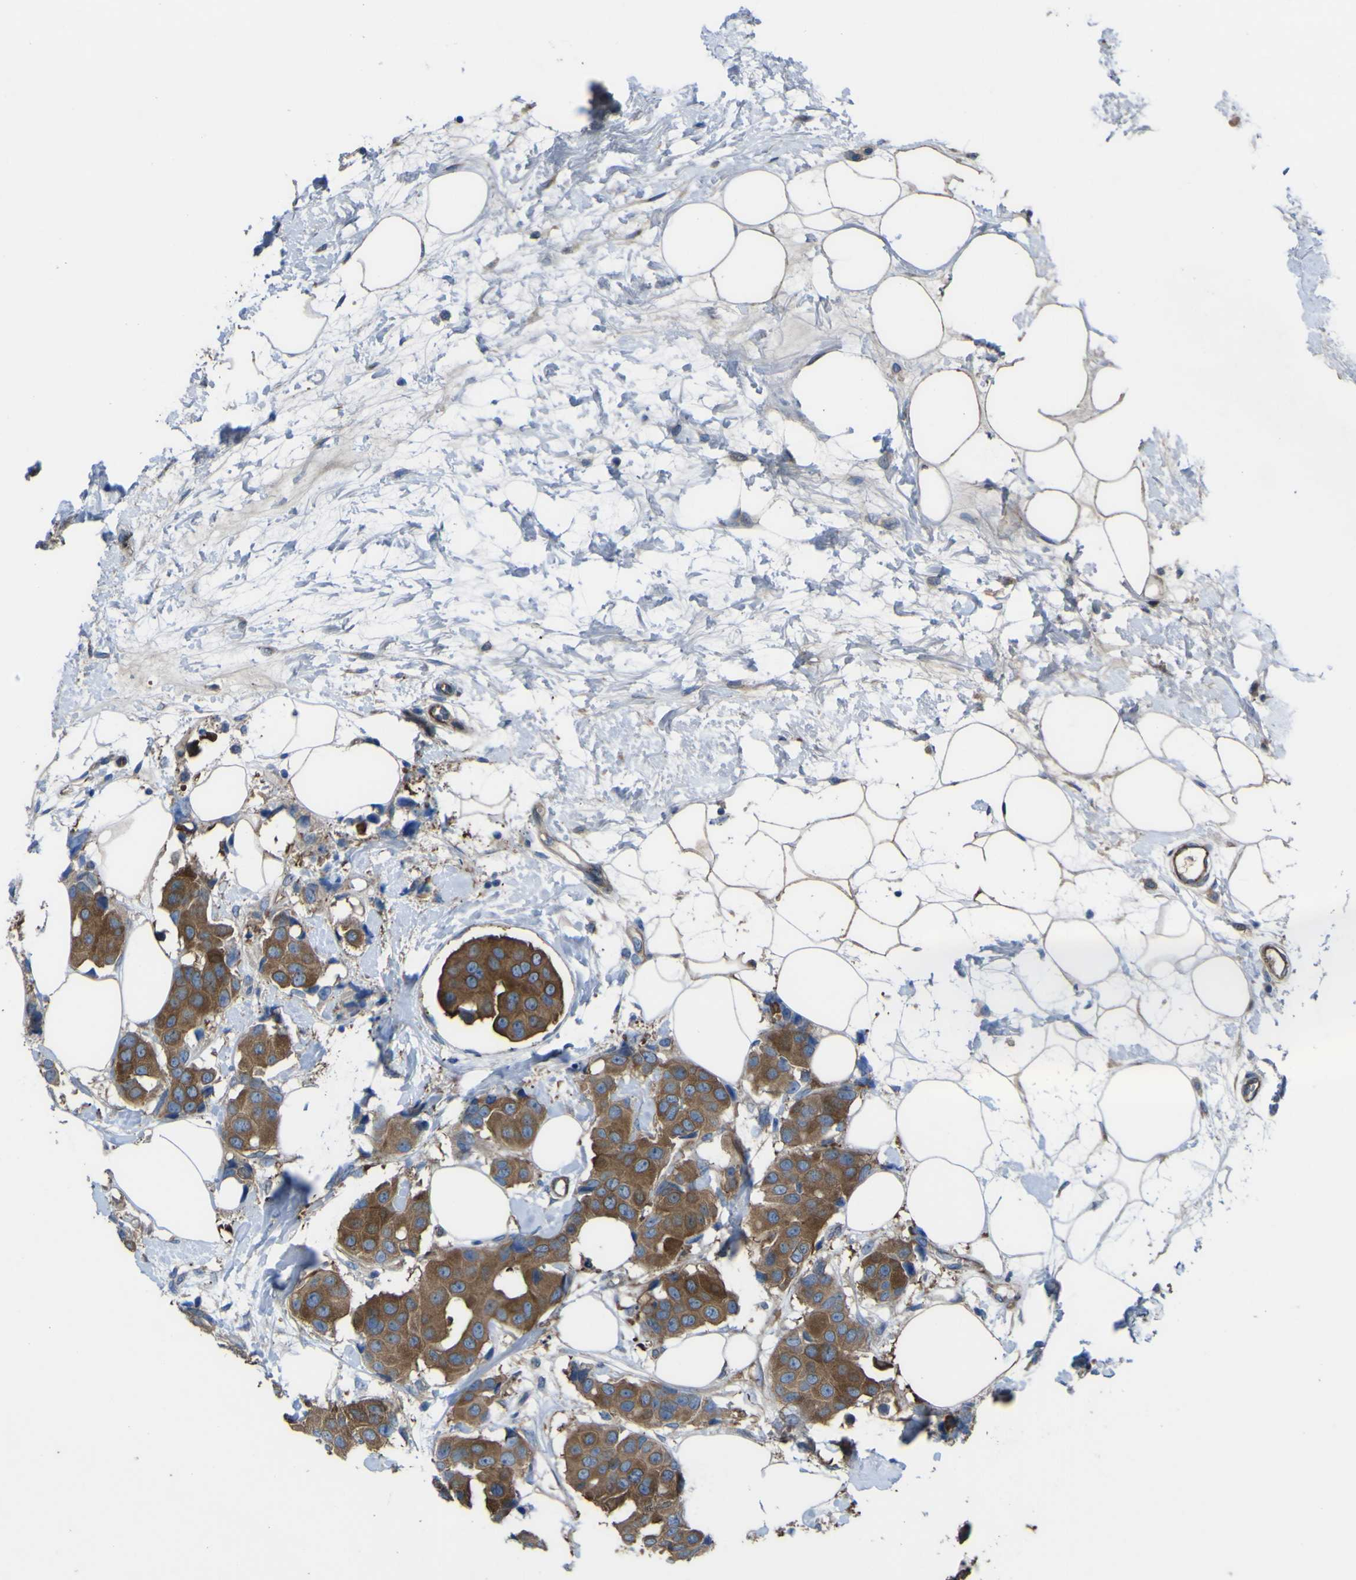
{"staining": {"intensity": "moderate", "quantity": ">75%", "location": "cytoplasmic/membranous"}, "tissue": "breast cancer", "cell_type": "Tumor cells", "image_type": "cancer", "snomed": [{"axis": "morphology", "description": "Normal tissue, NOS"}, {"axis": "morphology", "description": "Duct carcinoma"}, {"axis": "topography", "description": "Breast"}], "caption": "Protein staining of breast cancer tissue displays moderate cytoplasmic/membranous positivity in approximately >75% of tumor cells.", "gene": "FBXO30", "patient": {"sex": "female", "age": 39}}